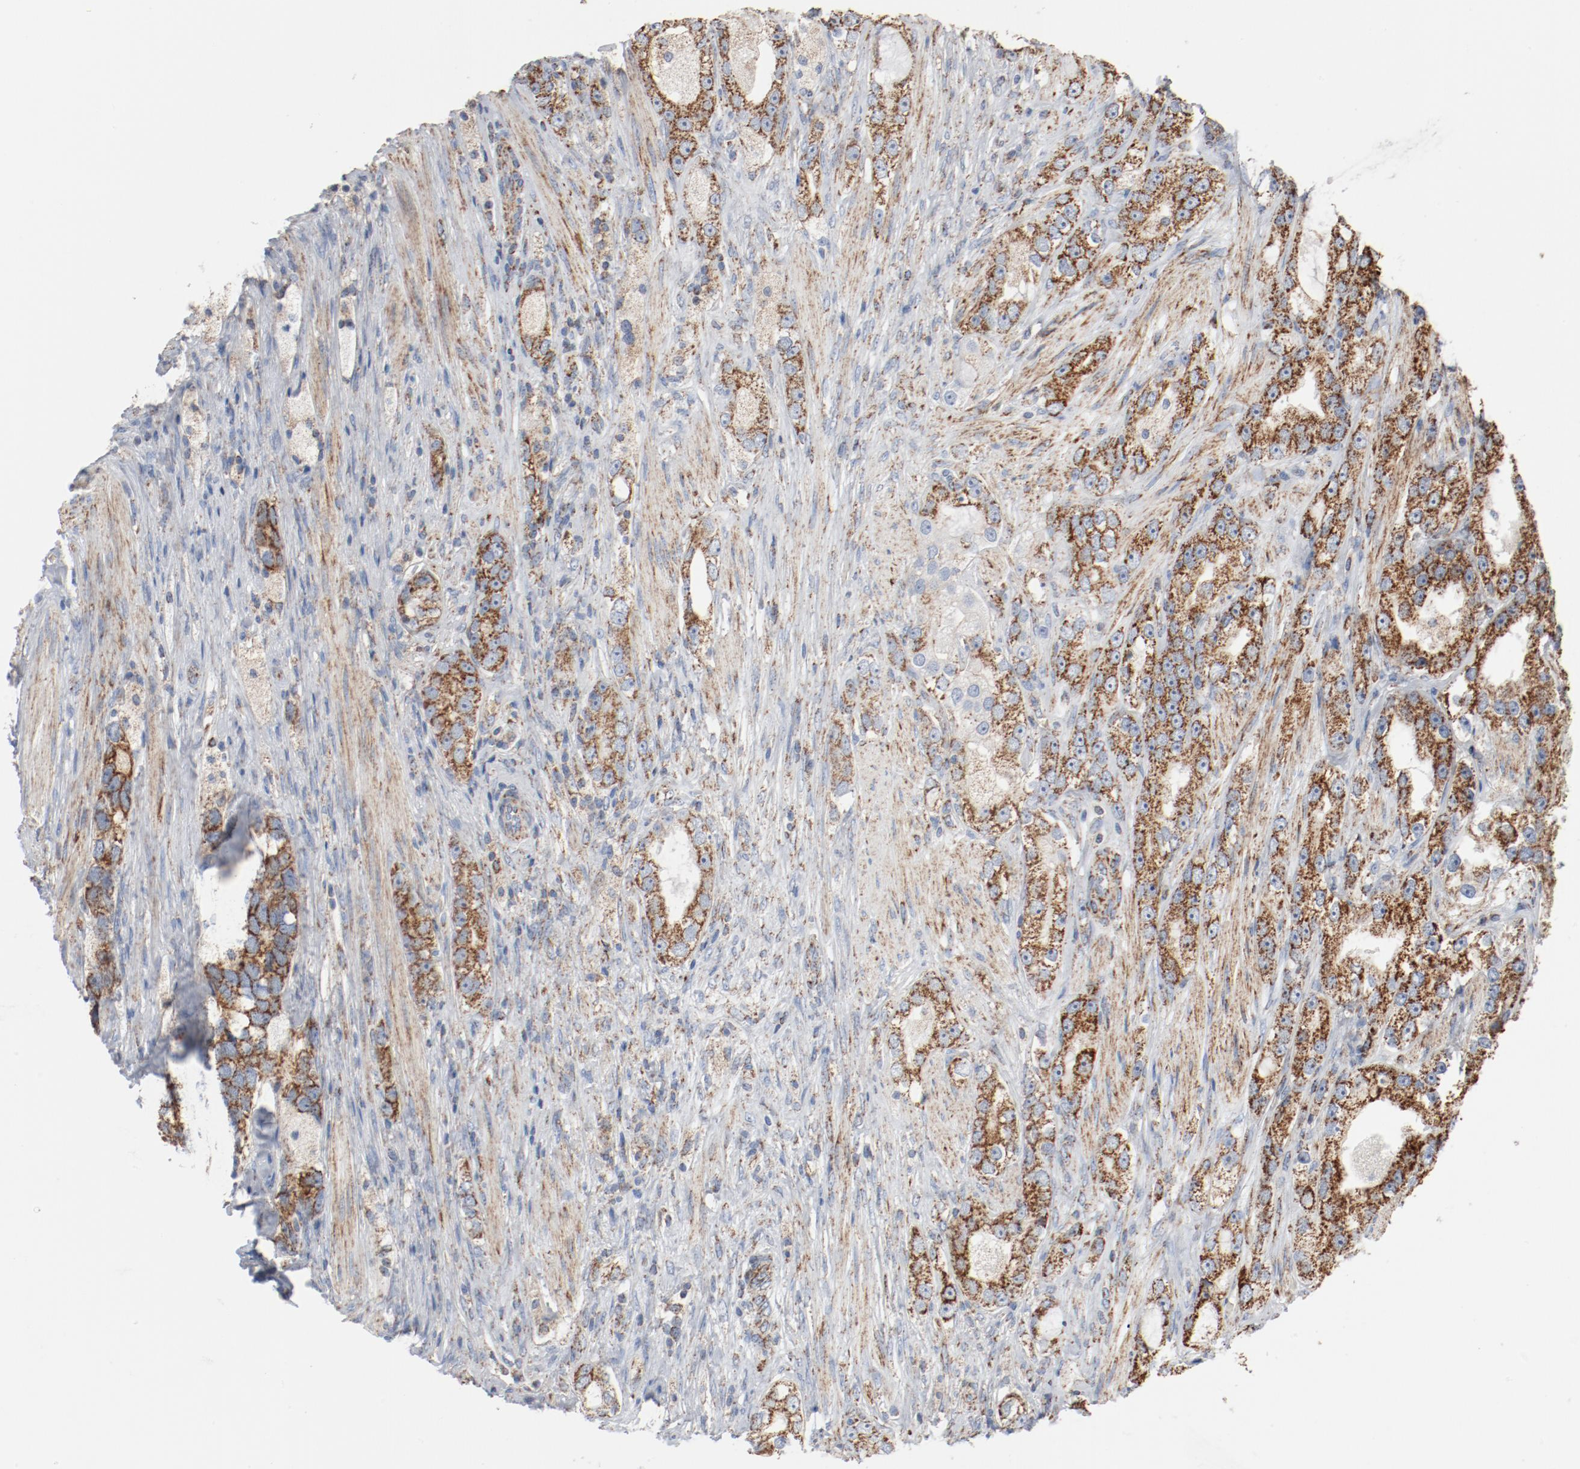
{"staining": {"intensity": "strong", "quantity": ">75%", "location": "cytoplasmic/membranous"}, "tissue": "prostate cancer", "cell_type": "Tumor cells", "image_type": "cancer", "snomed": [{"axis": "morphology", "description": "Adenocarcinoma, High grade"}, {"axis": "topography", "description": "Prostate"}], "caption": "Human high-grade adenocarcinoma (prostate) stained with a brown dye exhibits strong cytoplasmic/membranous positive expression in about >75% of tumor cells.", "gene": "NDUFB8", "patient": {"sex": "male", "age": 63}}